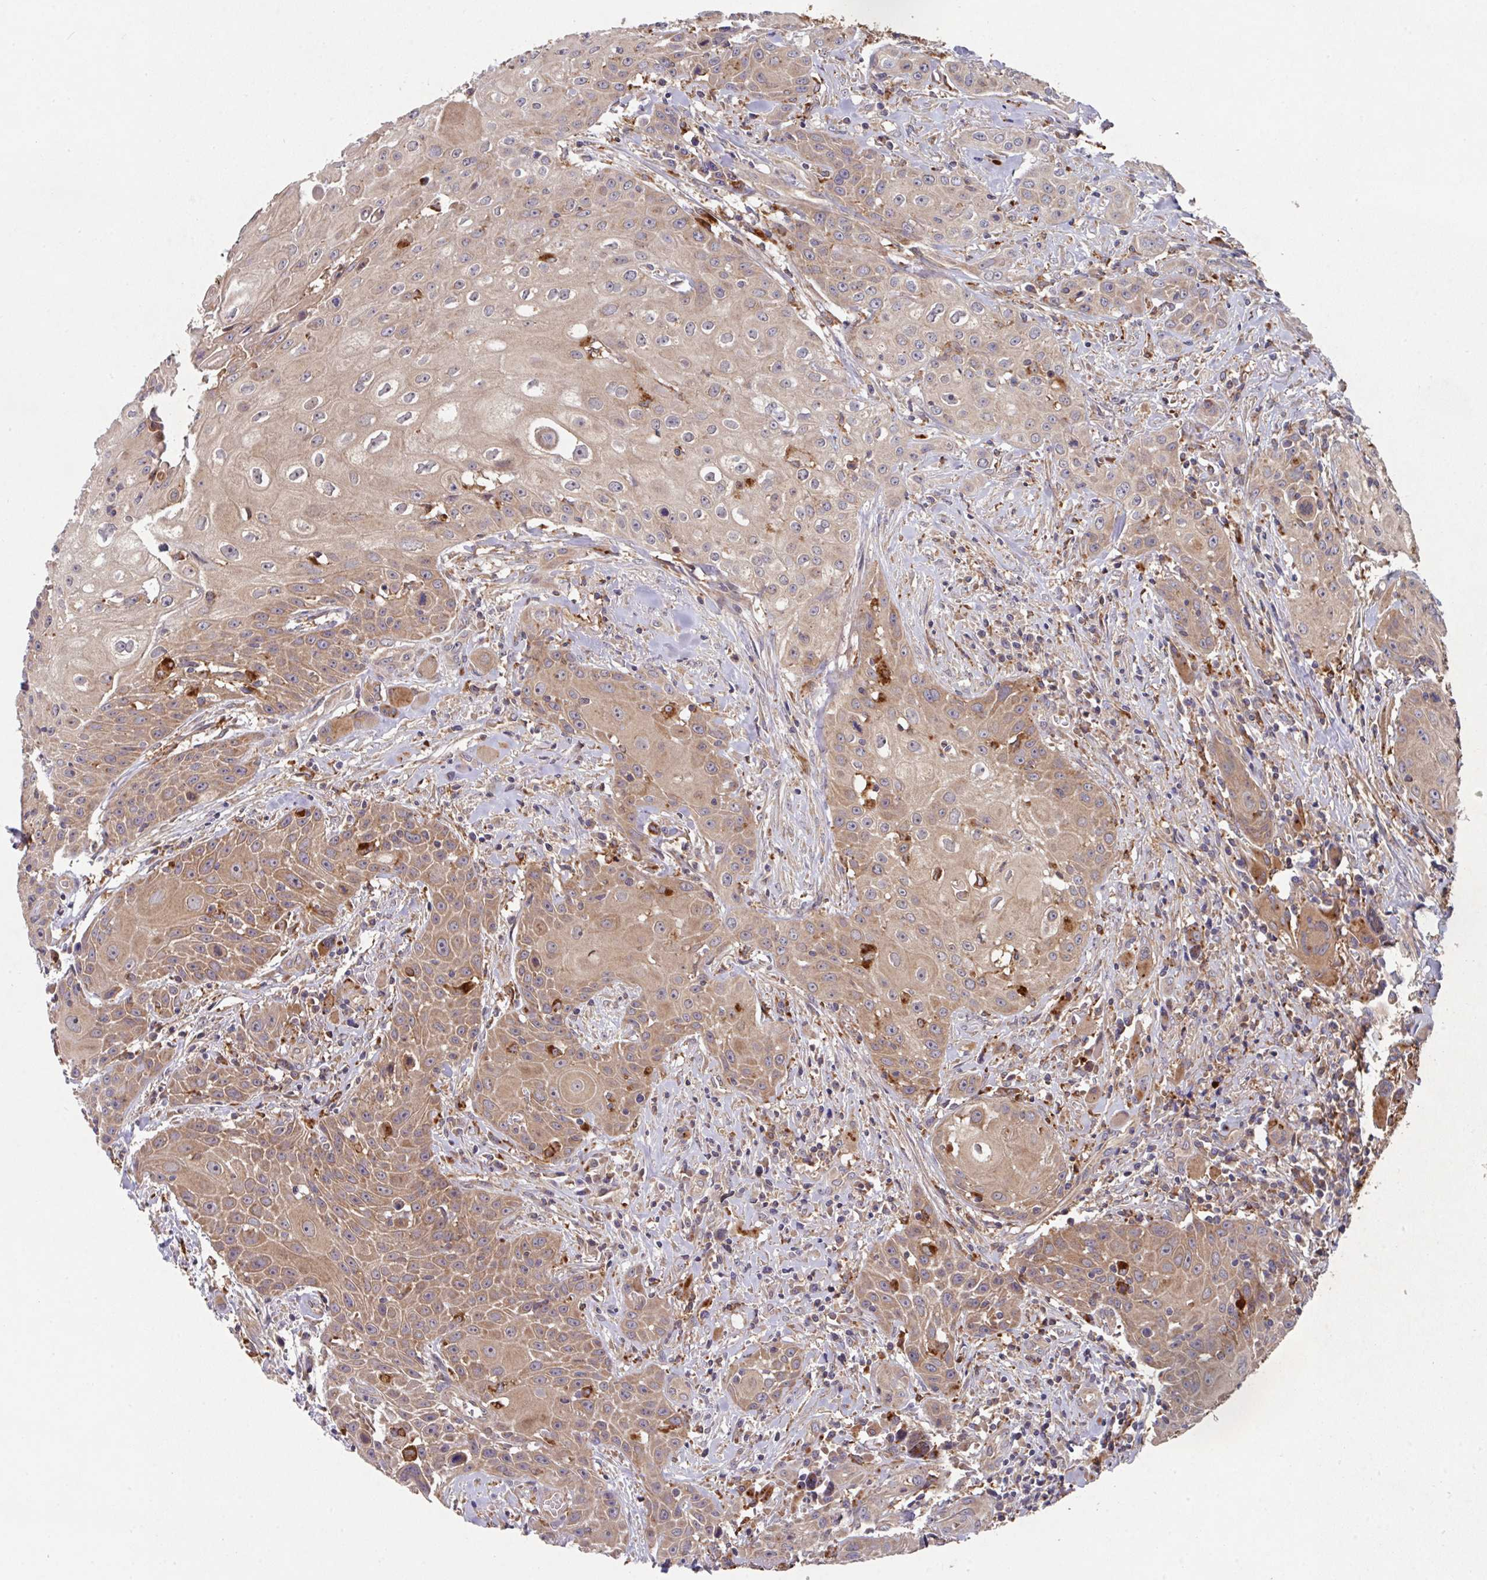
{"staining": {"intensity": "moderate", "quantity": ">75%", "location": "cytoplasmic/membranous"}, "tissue": "head and neck cancer", "cell_type": "Tumor cells", "image_type": "cancer", "snomed": [{"axis": "morphology", "description": "Squamous cell carcinoma, NOS"}, {"axis": "topography", "description": "Oral tissue"}, {"axis": "topography", "description": "Head-Neck"}], "caption": "This image shows immunohistochemistry (IHC) staining of human head and neck cancer (squamous cell carcinoma), with medium moderate cytoplasmic/membranous positivity in approximately >75% of tumor cells.", "gene": "TRIM14", "patient": {"sex": "female", "age": 82}}